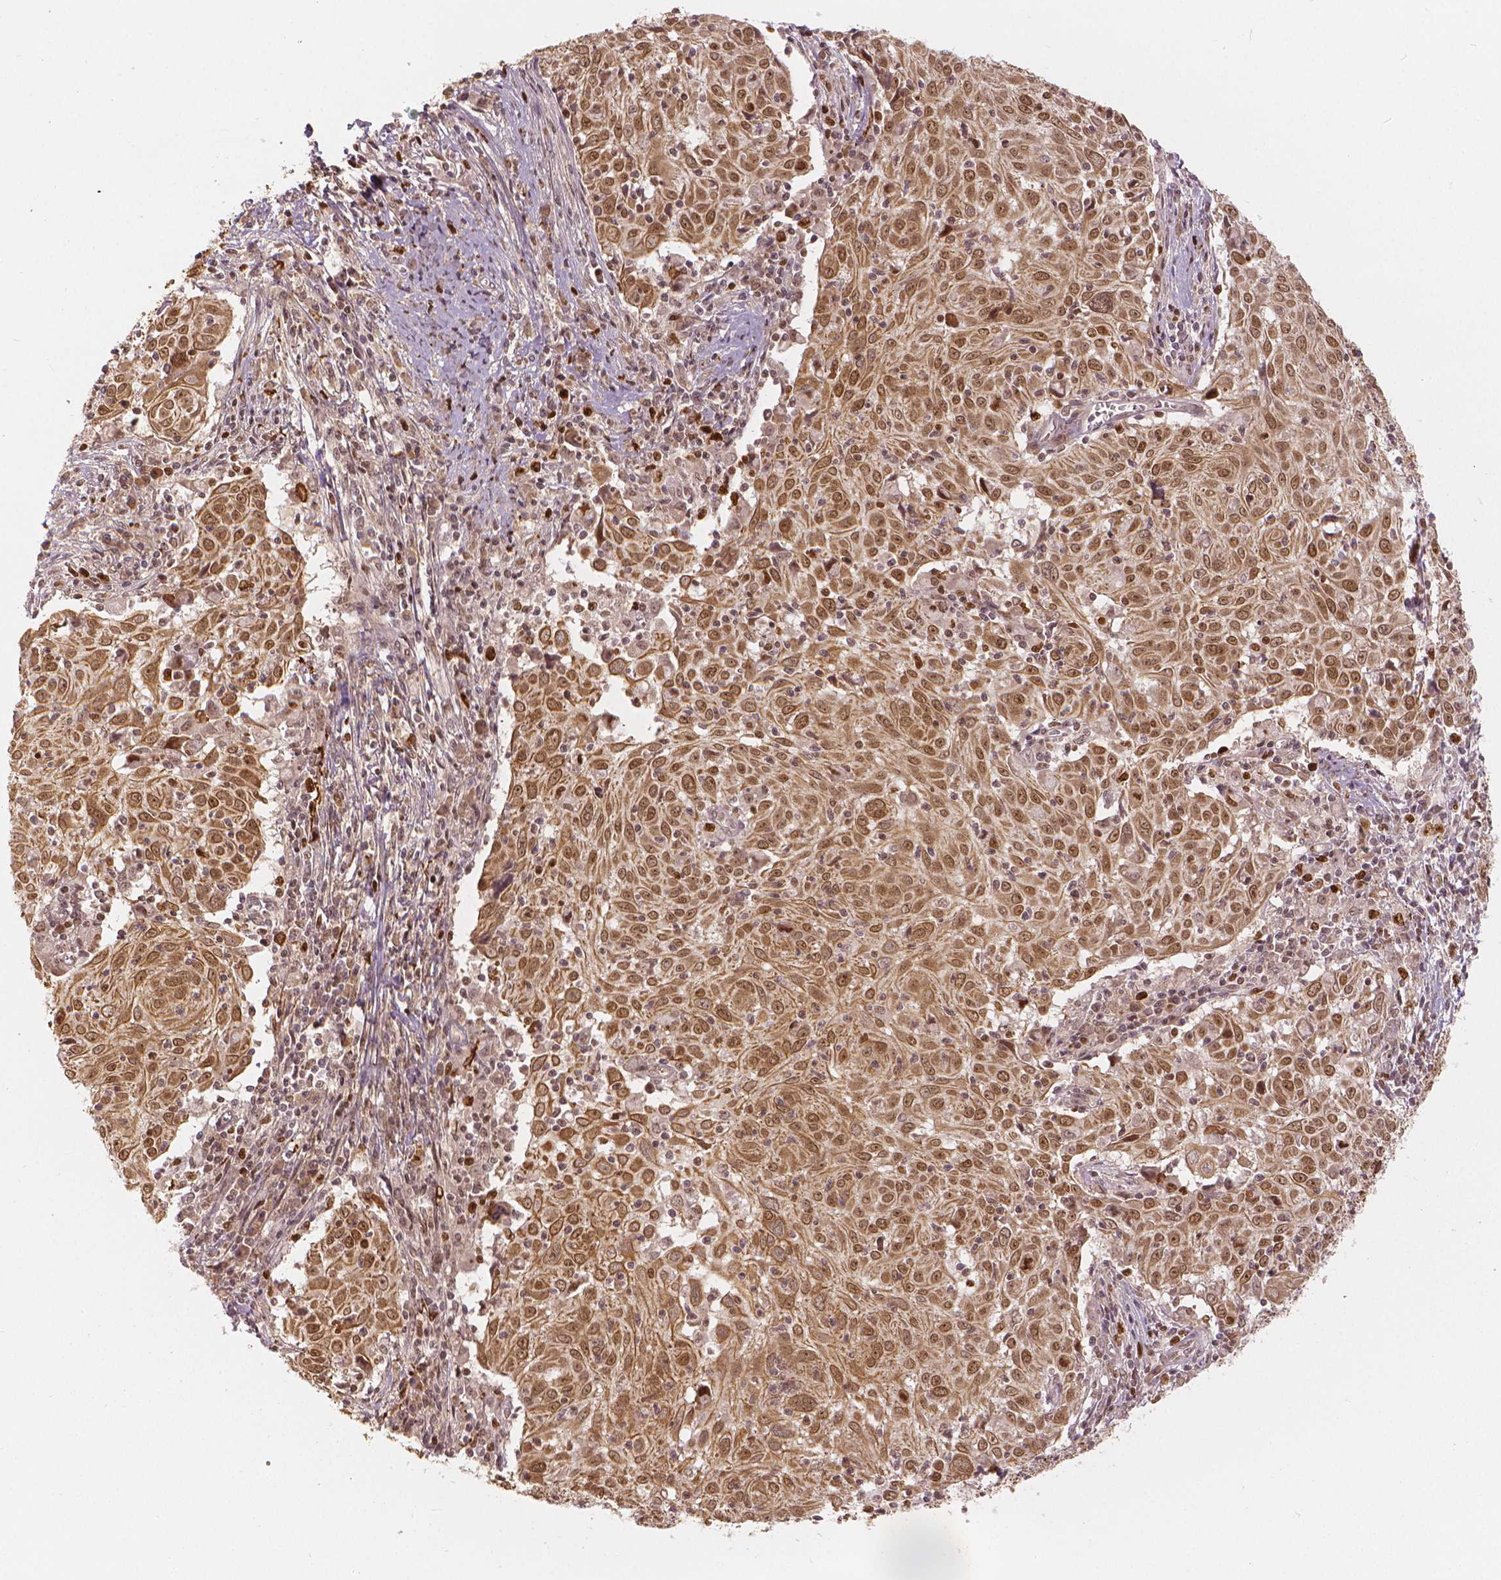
{"staining": {"intensity": "moderate", "quantity": ">75%", "location": "nuclear"}, "tissue": "cervical cancer", "cell_type": "Tumor cells", "image_type": "cancer", "snomed": [{"axis": "morphology", "description": "Squamous cell carcinoma, NOS"}, {"axis": "topography", "description": "Cervix"}], "caption": "Cervical cancer (squamous cell carcinoma) stained for a protein demonstrates moderate nuclear positivity in tumor cells. Immunohistochemistry (ihc) stains the protein of interest in brown and the nuclei are stained blue.", "gene": "NSD2", "patient": {"sex": "female", "age": 39}}